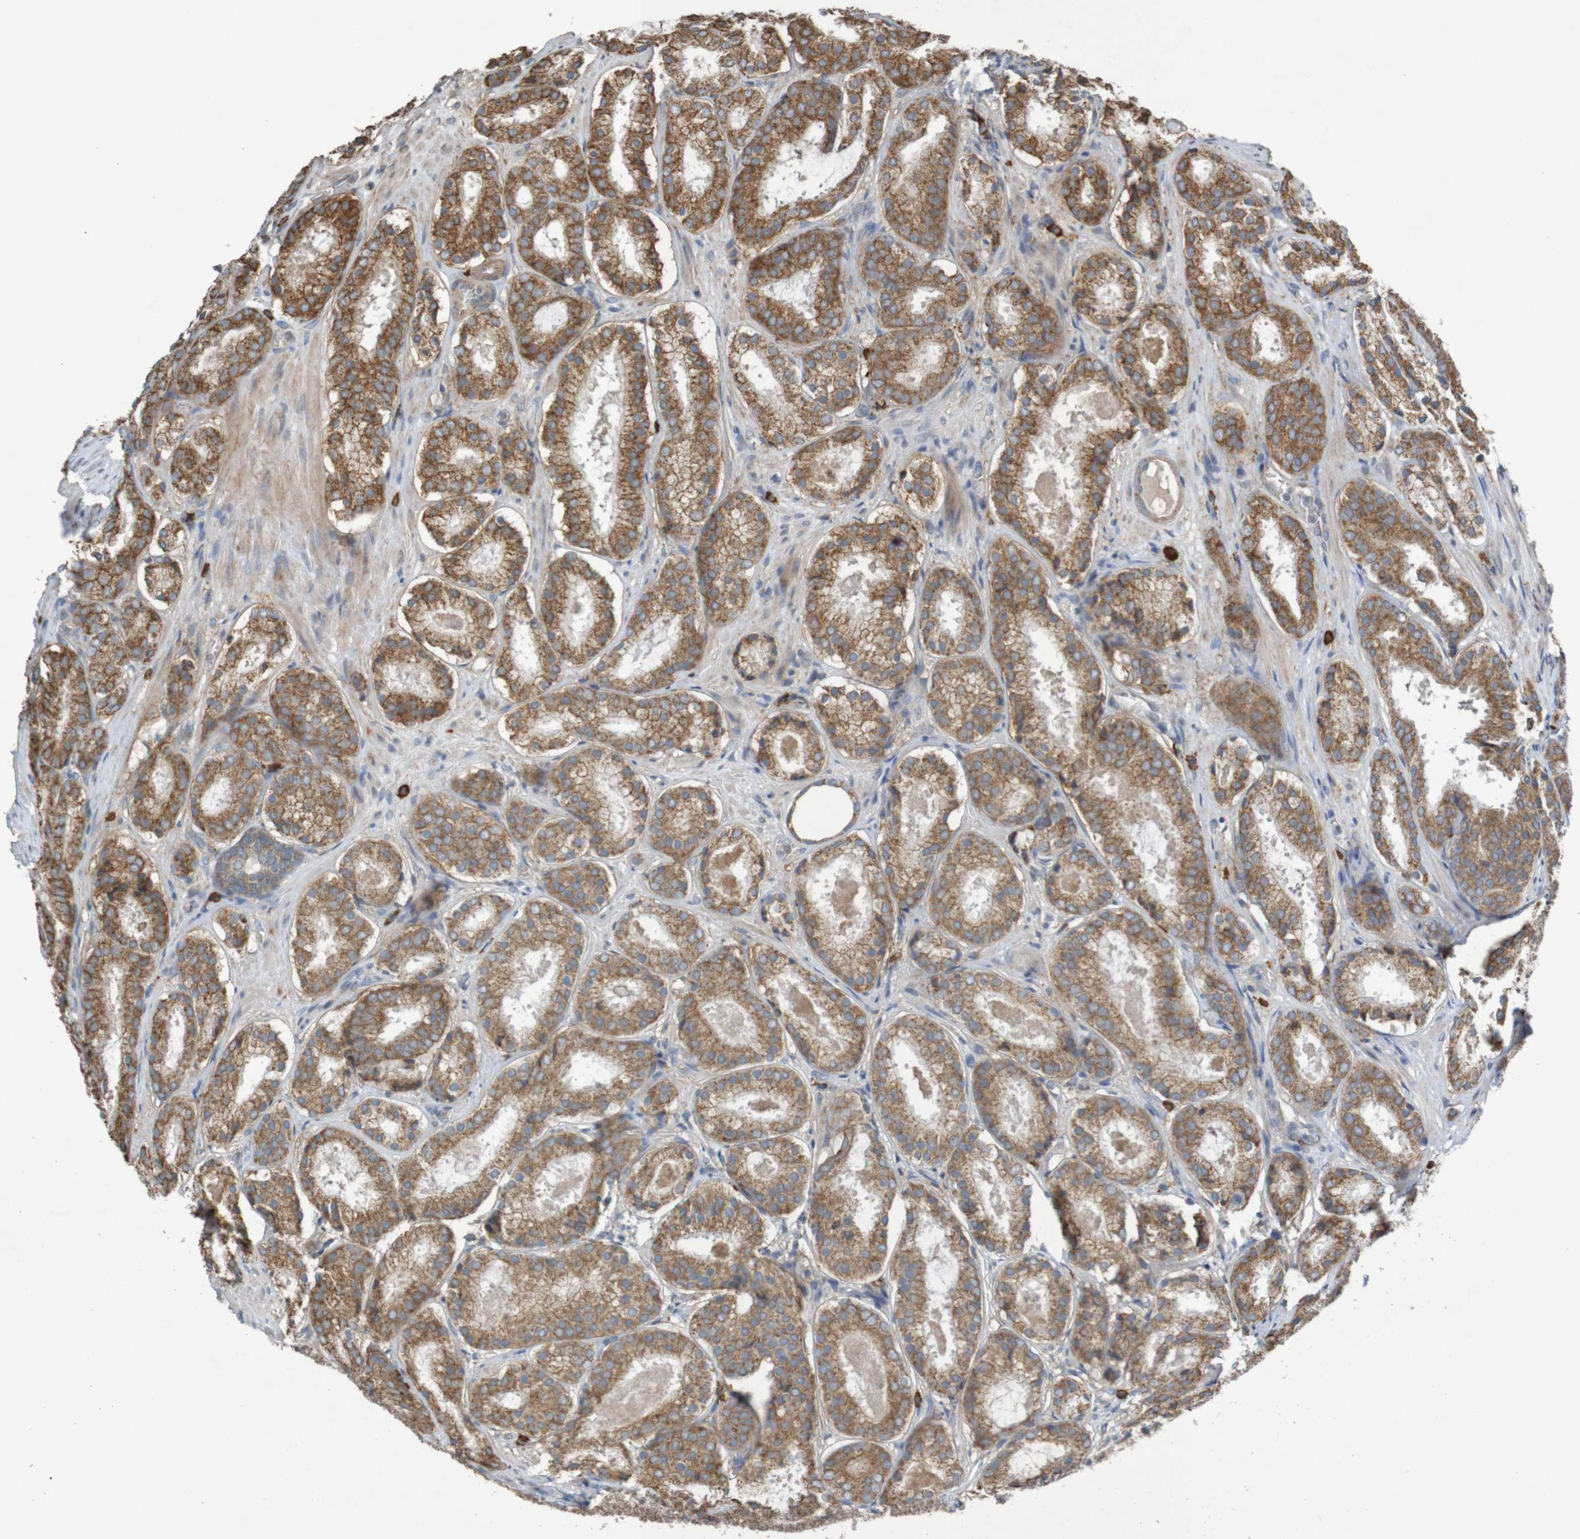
{"staining": {"intensity": "moderate", "quantity": ">75%", "location": "cytoplasmic/membranous"}, "tissue": "prostate cancer", "cell_type": "Tumor cells", "image_type": "cancer", "snomed": [{"axis": "morphology", "description": "Adenocarcinoma, Low grade"}, {"axis": "topography", "description": "Prostate"}], "caption": "Low-grade adenocarcinoma (prostate) was stained to show a protein in brown. There is medium levels of moderate cytoplasmic/membranous expression in approximately >75% of tumor cells.", "gene": "B3GAT2", "patient": {"sex": "male", "age": 69}}